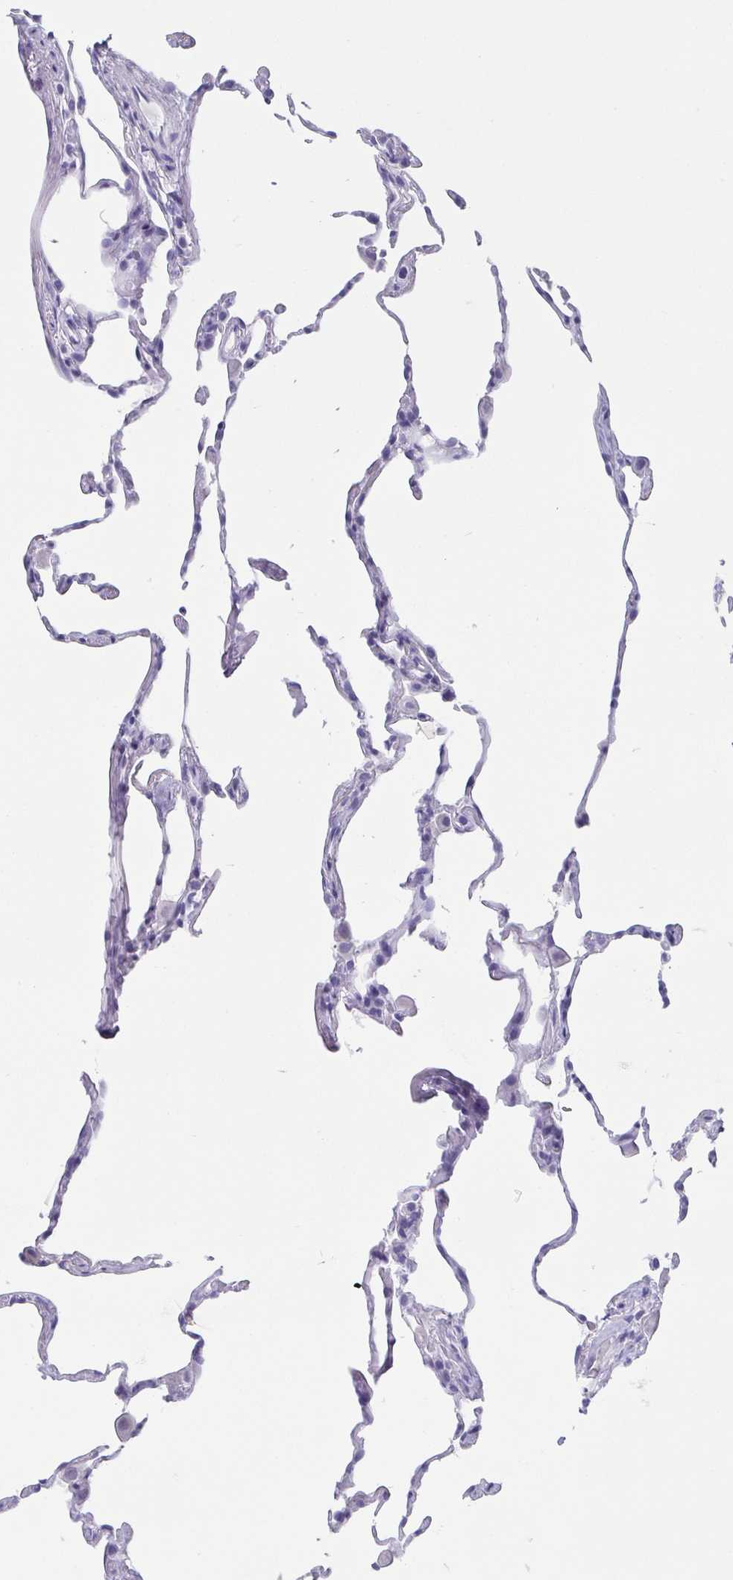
{"staining": {"intensity": "negative", "quantity": "none", "location": "none"}, "tissue": "lung", "cell_type": "Alveolar cells", "image_type": "normal", "snomed": [{"axis": "morphology", "description": "Normal tissue, NOS"}, {"axis": "topography", "description": "Lung"}], "caption": "Histopathology image shows no significant protein staining in alveolar cells of normal lung. Nuclei are stained in blue.", "gene": "SCGN", "patient": {"sex": "female", "age": 57}}